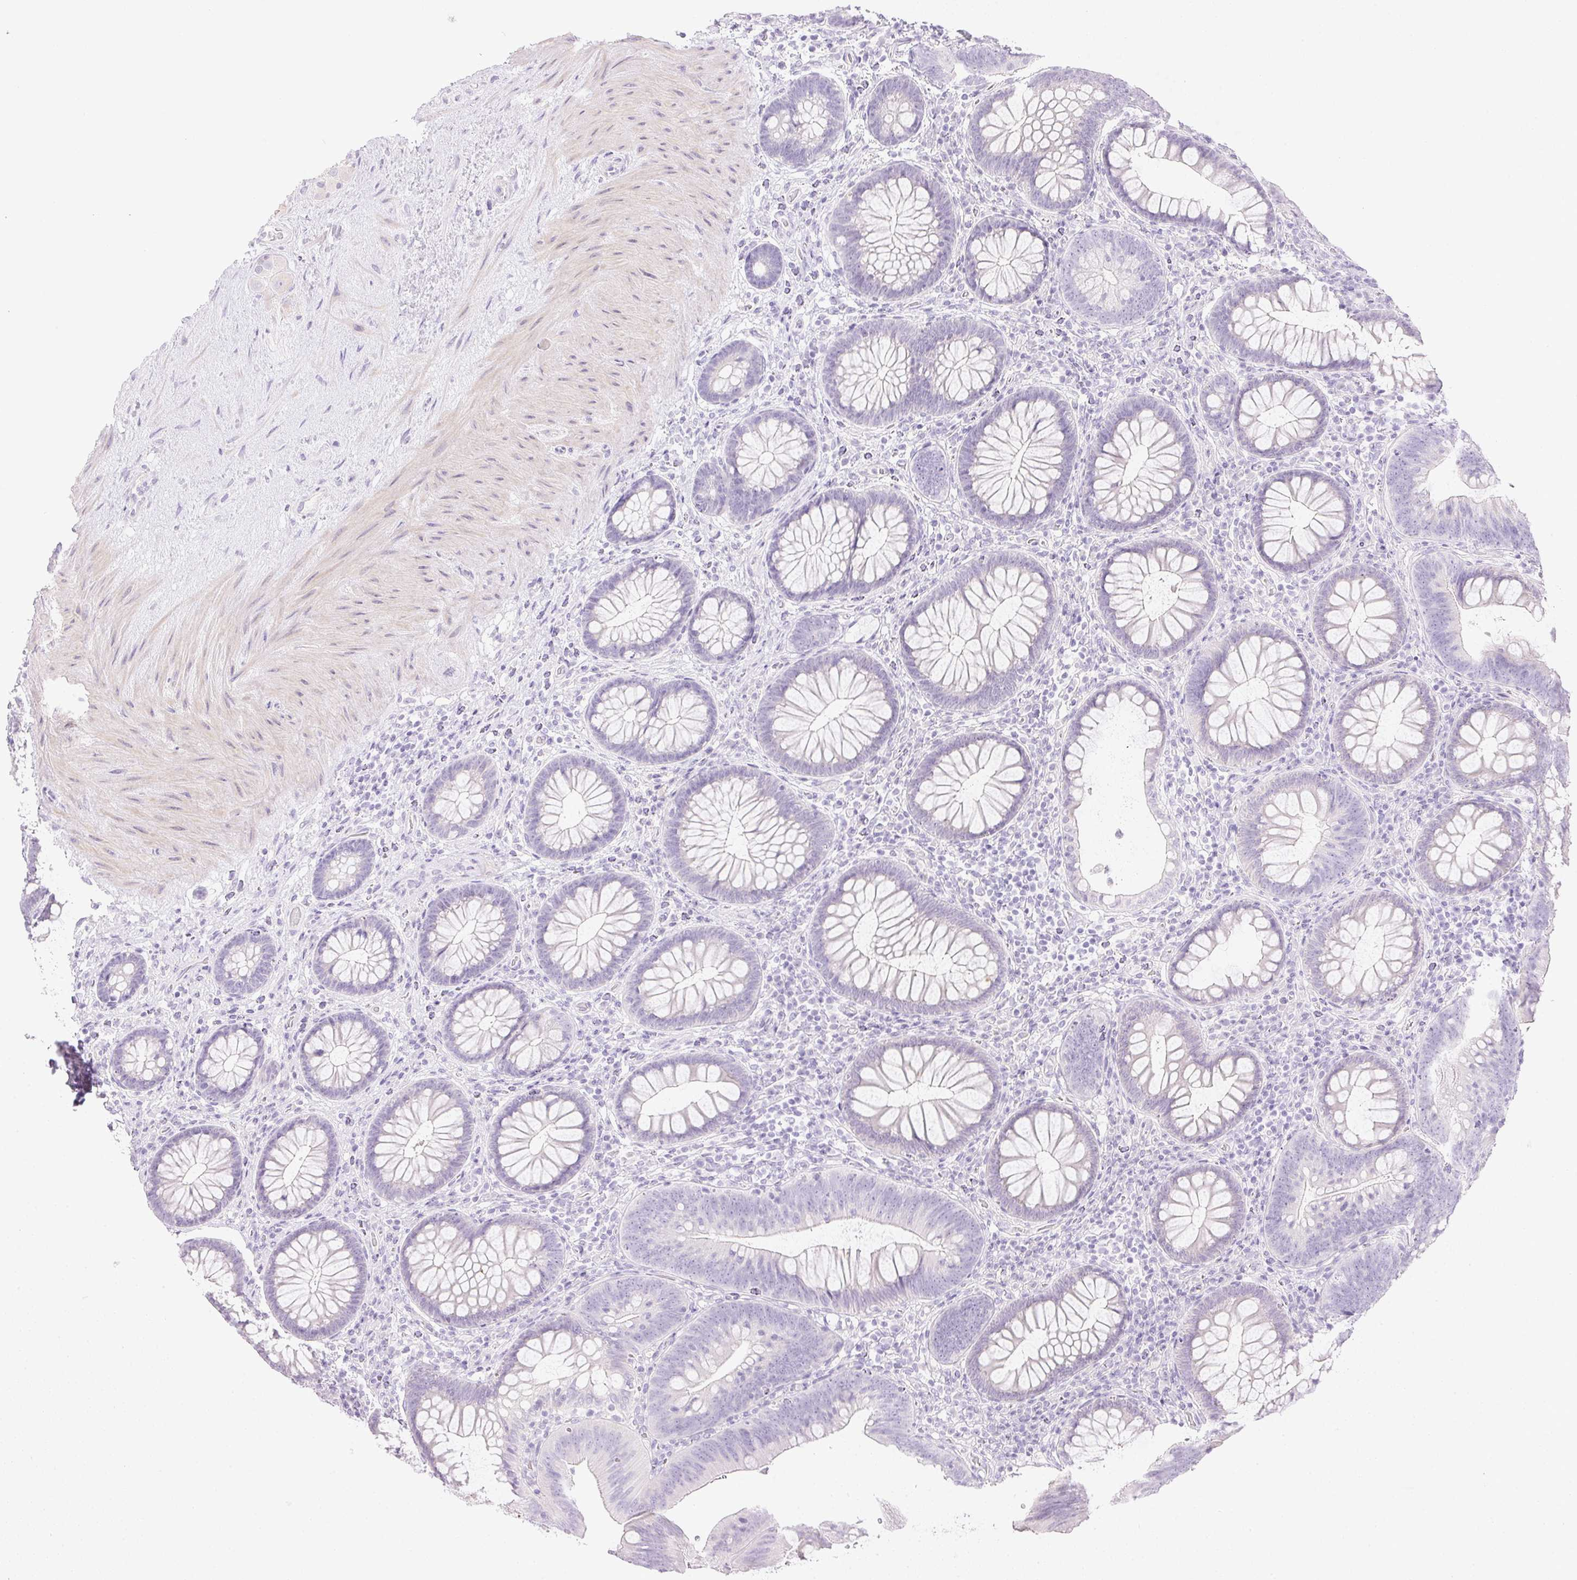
{"staining": {"intensity": "negative", "quantity": "none", "location": "none"}, "tissue": "colon", "cell_type": "Endothelial cells", "image_type": "normal", "snomed": [{"axis": "morphology", "description": "Normal tissue, NOS"}, {"axis": "morphology", "description": "Adenoma, NOS"}, {"axis": "topography", "description": "Soft tissue"}, {"axis": "topography", "description": "Colon"}], "caption": "A micrograph of colon stained for a protein displays no brown staining in endothelial cells.", "gene": "CTRL", "patient": {"sex": "male", "age": 47}}